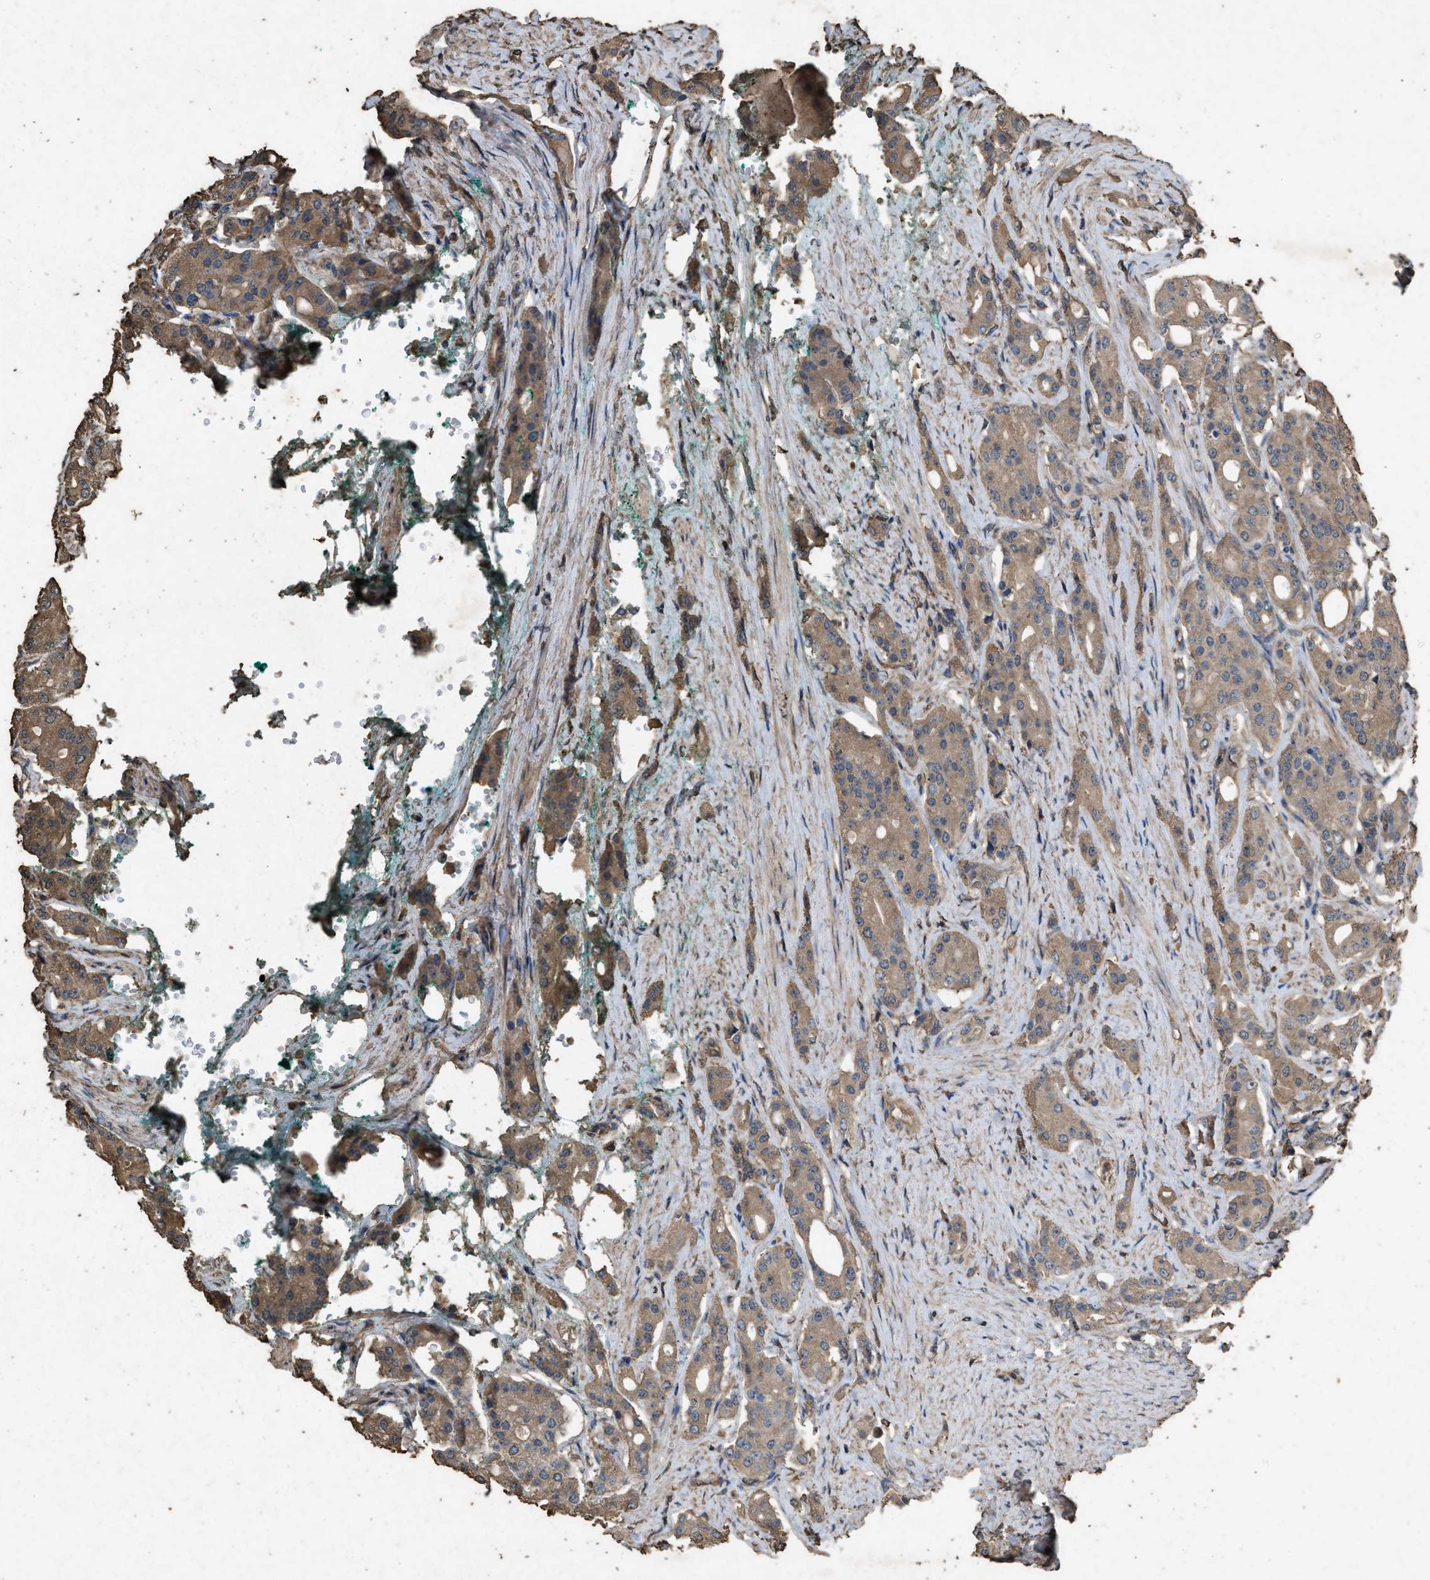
{"staining": {"intensity": "weak", "quantity": ">75%", "location": "cytoplasmic/membranous"}, "tissue": "prostate cancer", "cell_type": "Tumor cells", "image_type": "cancer", "snomed": [{"axis": "morphology", "description": "Adenocarcinoma, High grade"}, {"axis": "topography", "description": "Prostate"}], "caption": "This photomicrograph demonstrates IHC staining of prostate cancer, with low weak cytoplasmic/membranous expression in approximately >75% of tumor cells.", "gene": "DCAF7", "patient": {"sex": "male", "age": 71}}